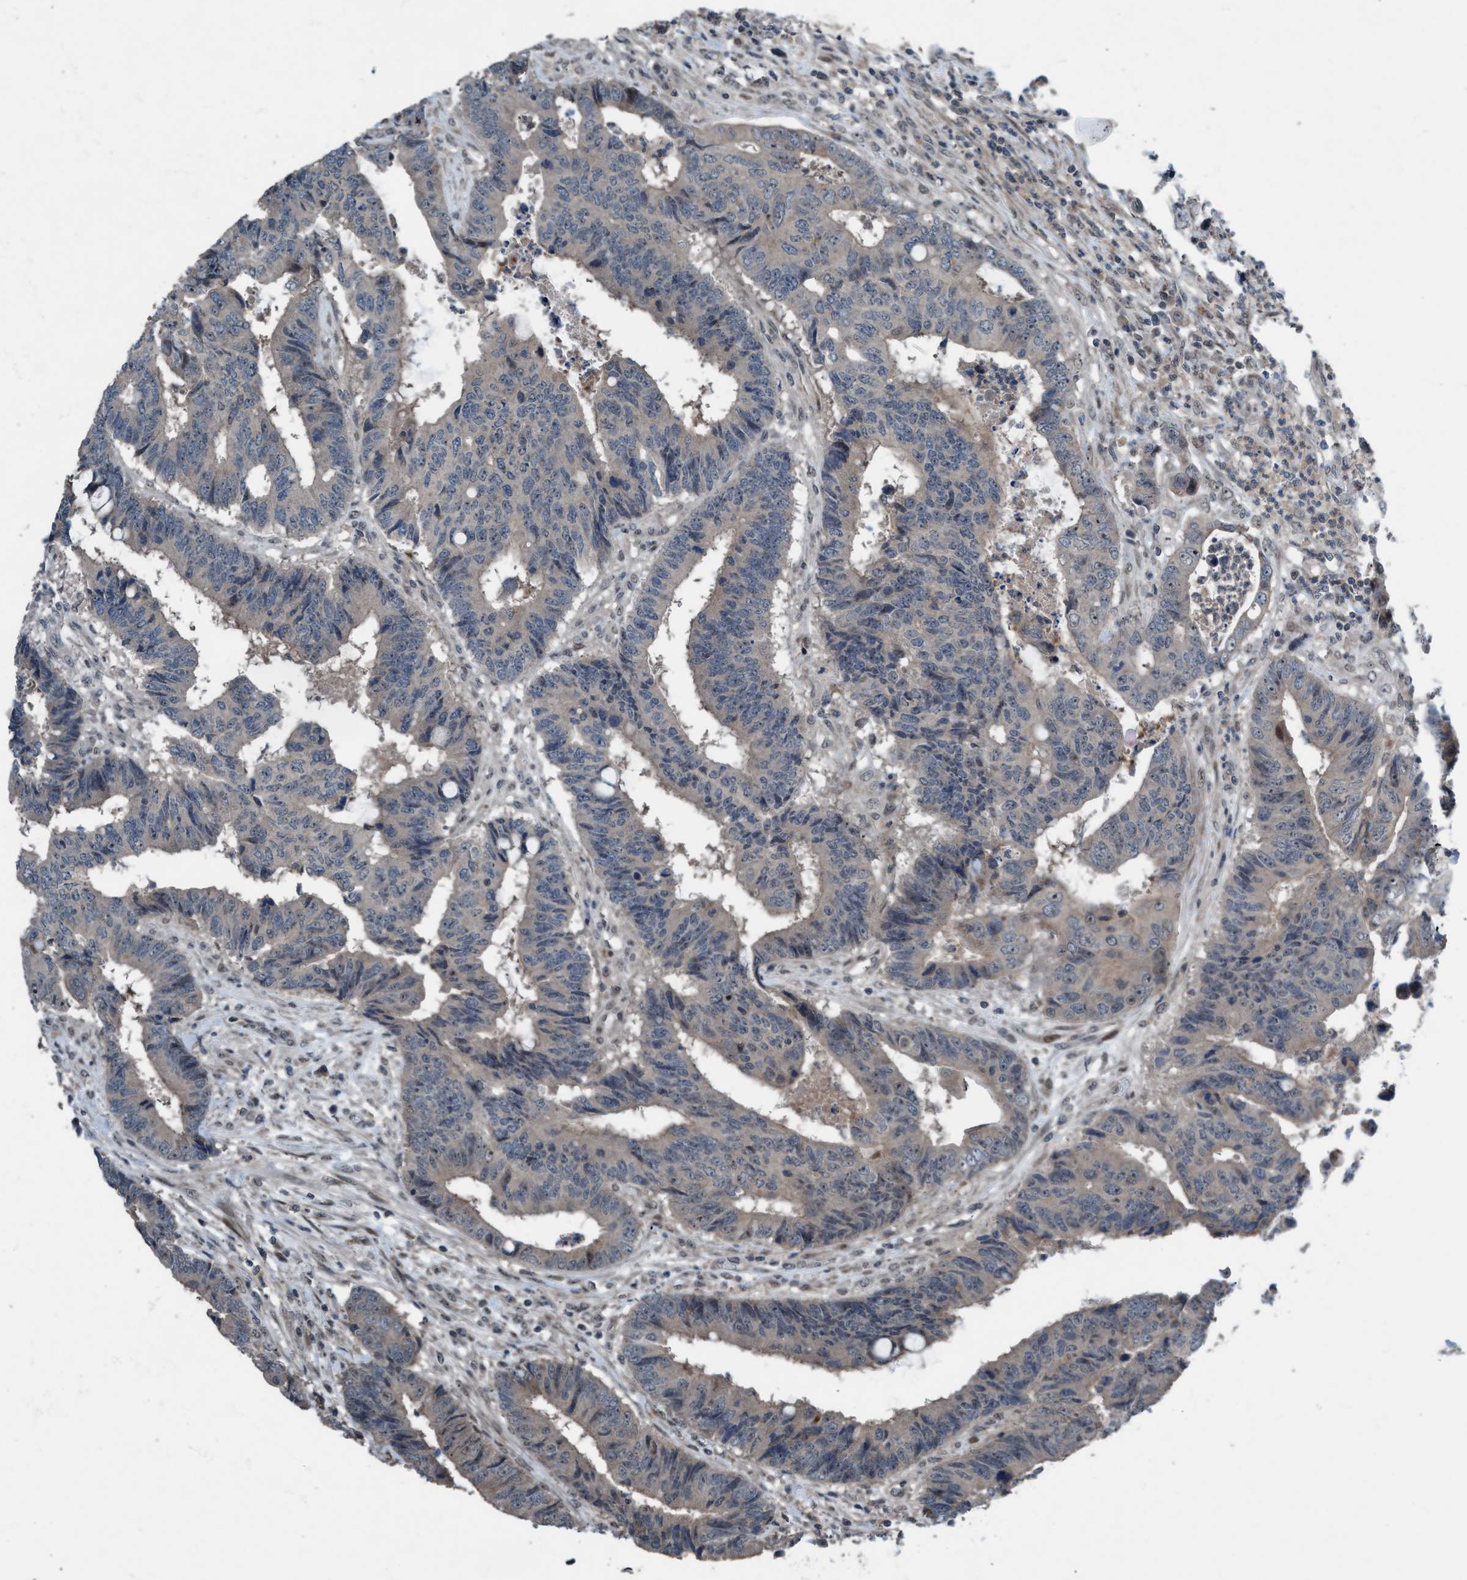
{"staining": {"intensity": "negative", "quantity": "none", "location": "none"}, "tissue": "colorectal cancer", "cell_type": "Tumor cells", "image_type": "cancer", "snomed": [{"axis": "morphology", "description": "Adenocarcinoma, NOS"}, {"axis": "topography", "description": "Rectum"}], "caption": "Immunohistochemistry (IHC) histopathology image of human colorectal adenocarcinoma stained for a protein (brown), which reveals no positivity in tumor cells.", "gene": "NISCH", "patient": {"sex": "male", "age": 84}}